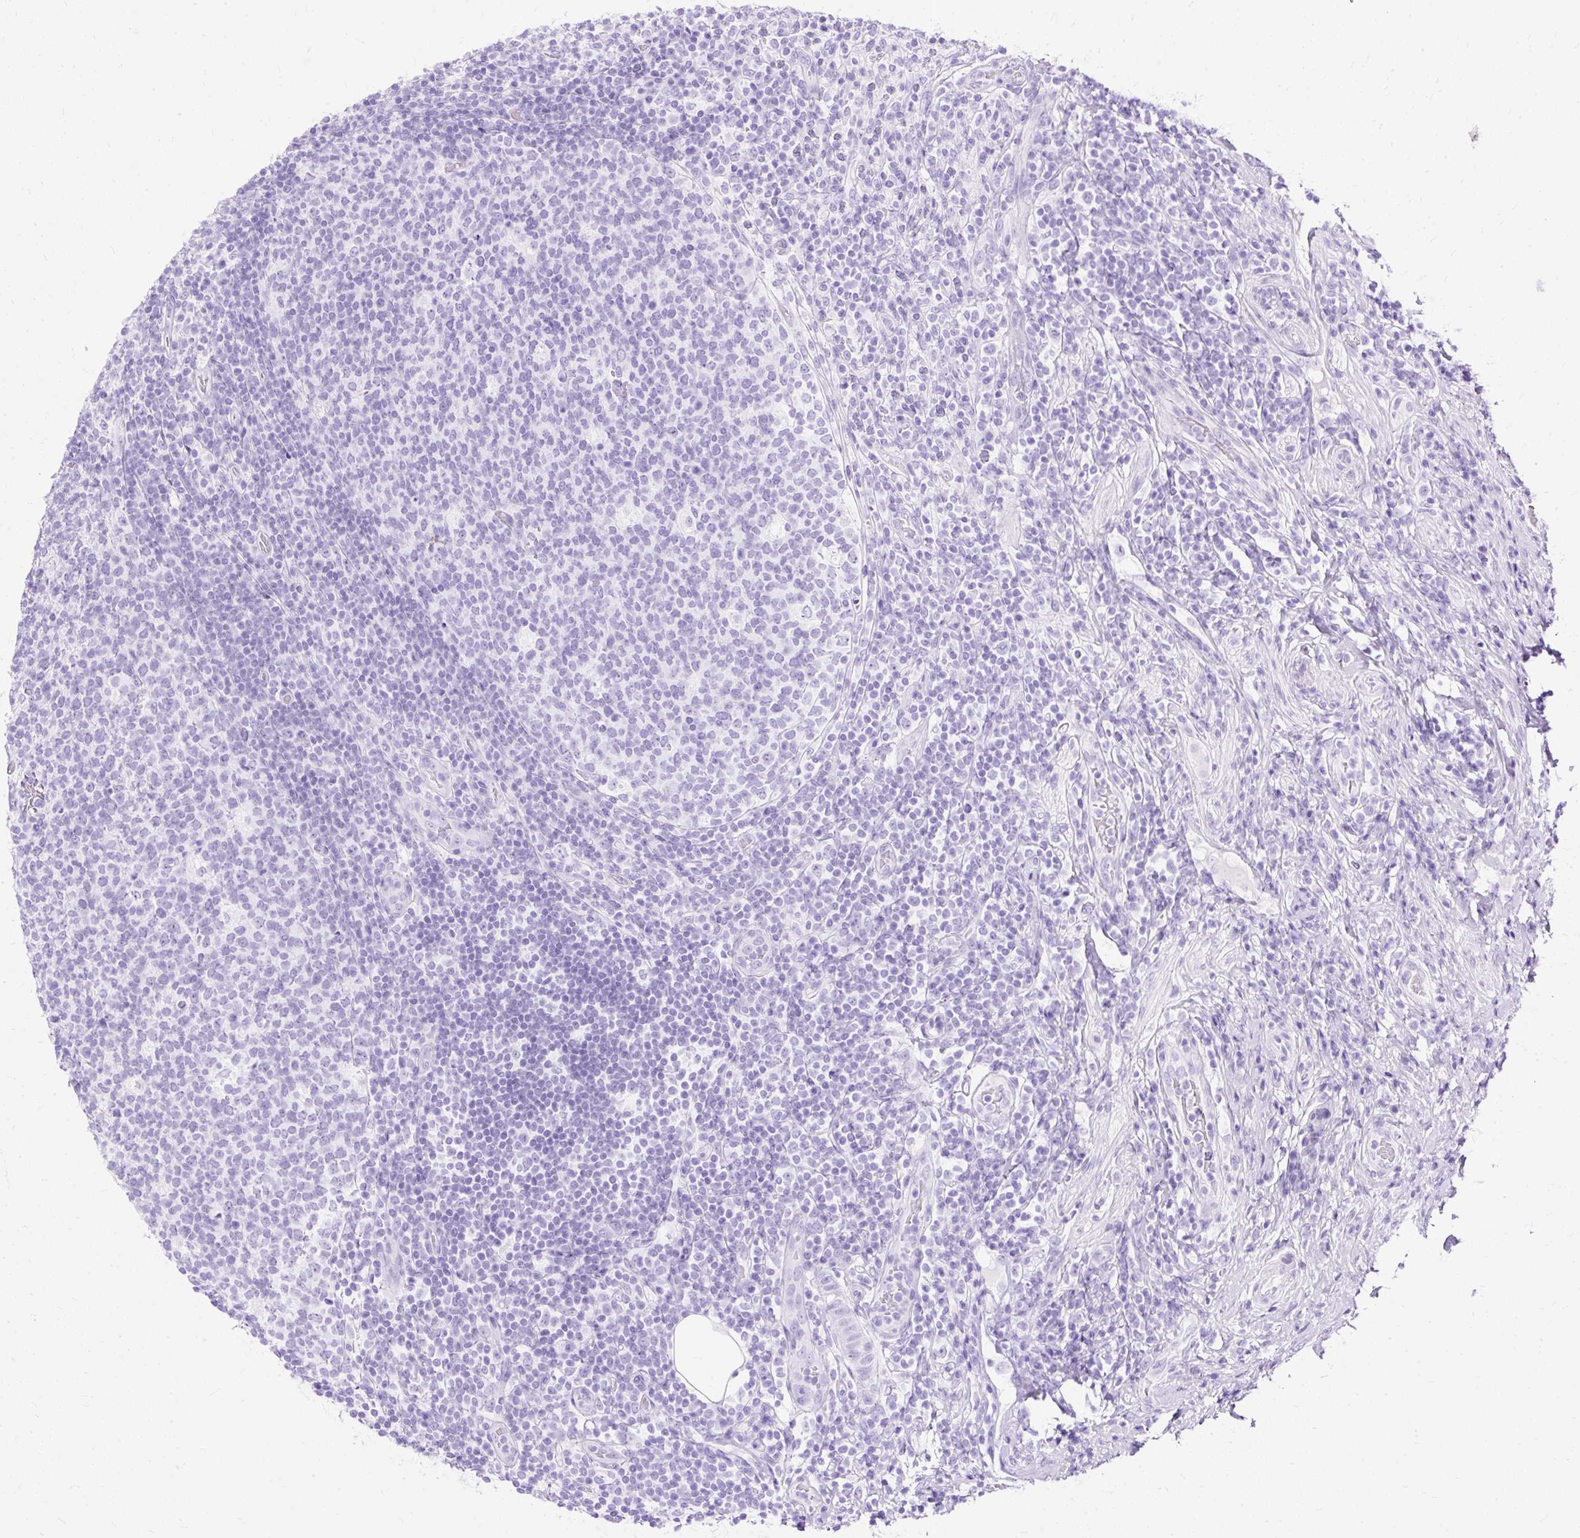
{"staining": {"intensity": "negative", "quantity": "none", "location": "none"}, "tissue": "appendix", "cell_type": "Glandular cells", "image_type": "normal", "snomed": [{"axis": "morphology", "description": "Normal tissue, NOS"}, {"axis": "topography", "description": "Appendix"}], "caption": "Immunohistochemistry micrograph of benign appendix: appendix stained with DAB demonstrates no significant protein positivity in glandular cells.", "gene": "SLC8A2", "patient": {"sex": "female", "age": 43}}